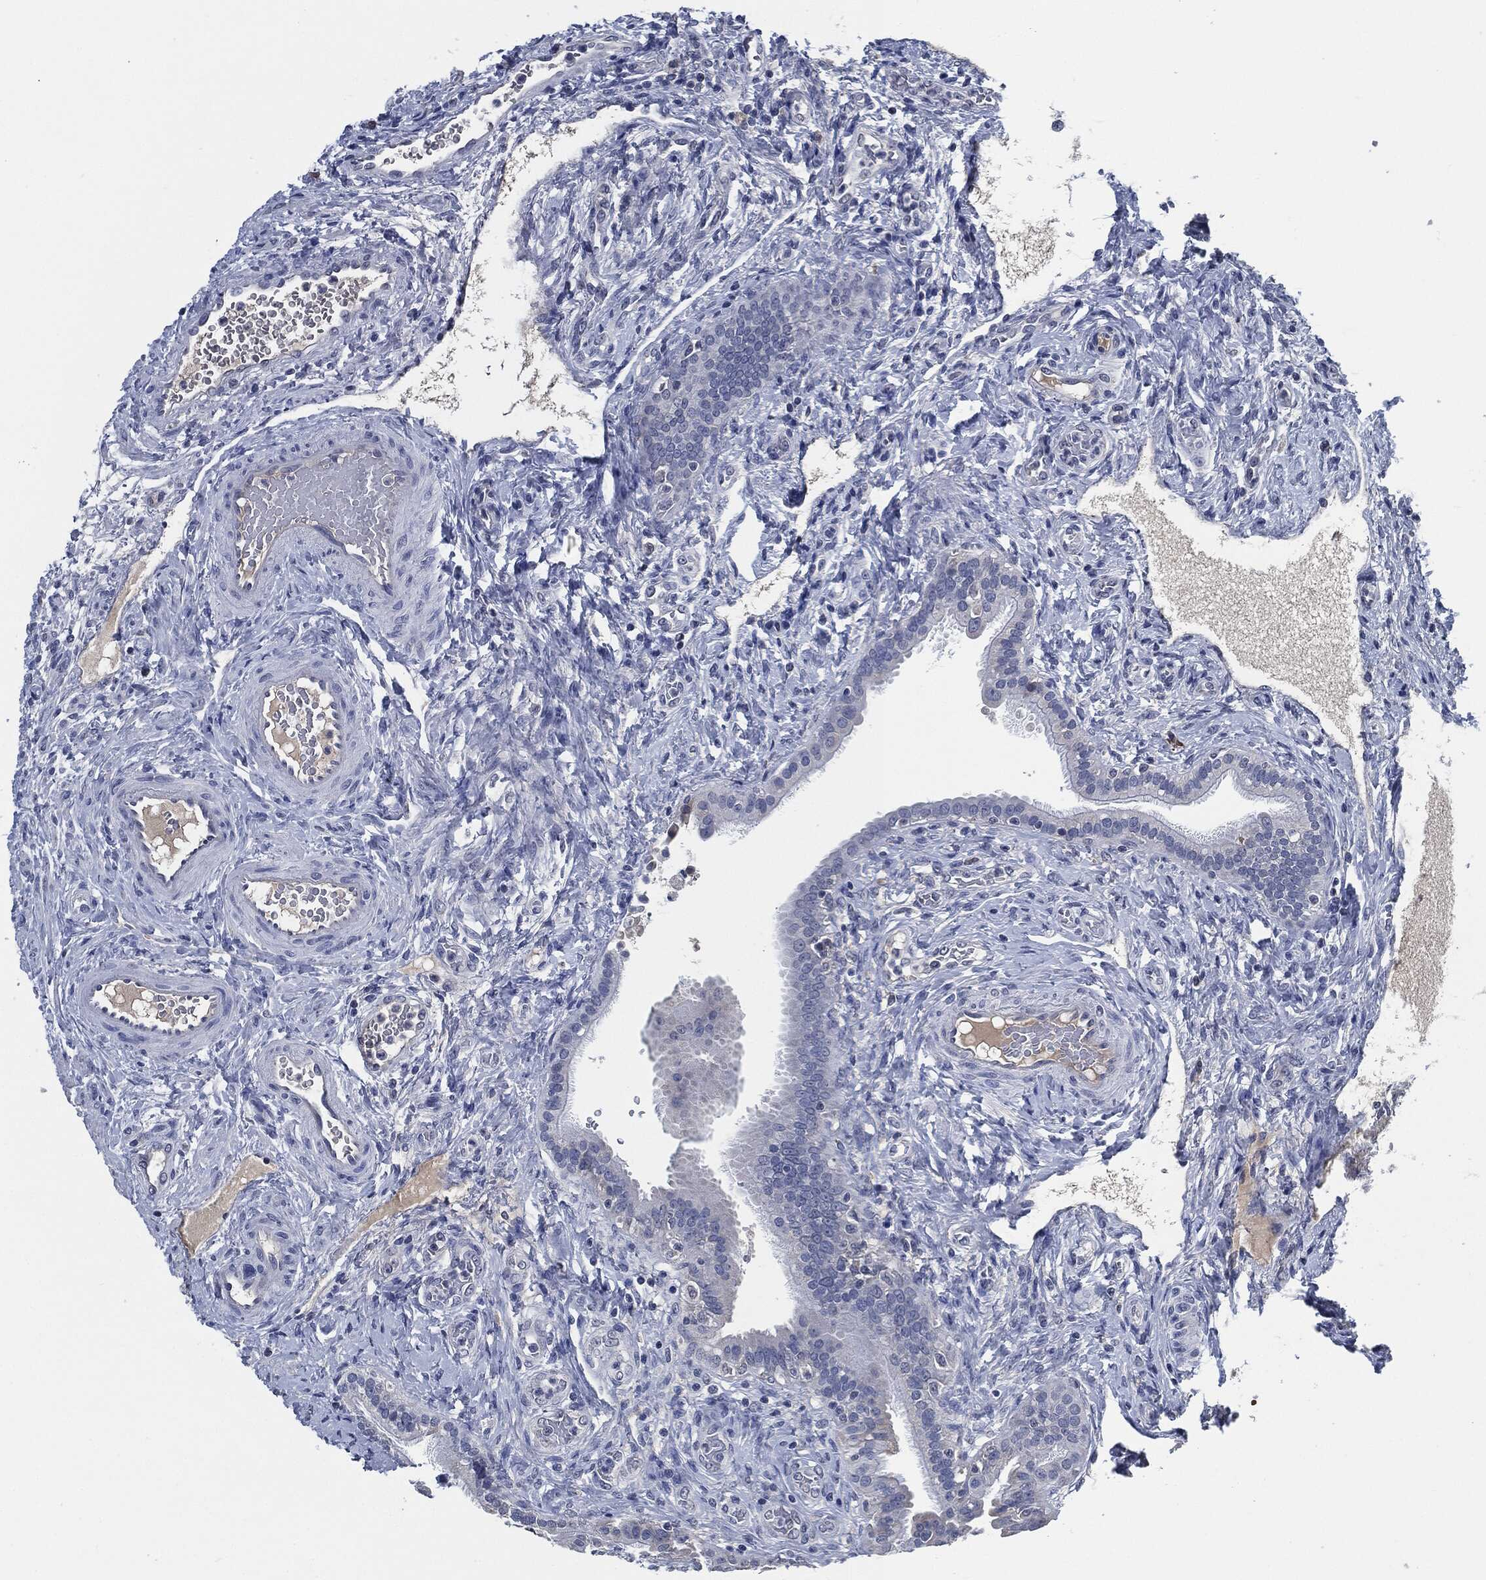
{"staining": {"intensity": "negative", "quantity": "none", "location": "none"}, "tissue": "fallopian tube", "cell_type": "Glandular cells", "image_type": "normal", "snomed": [{"axis": "morphology", "description": "Normal tissue, NOS"}, {"axis": "topography", "description": "Fallopian tube"}], "caption": "Immunohistochemistry (IHC) histopathology image of benign fallopian tube stained for a protein (brown), which exhibits no staining in glandular cells.", "gene": "IL2RG", "patient": {"sex": "female", "age": 41}}